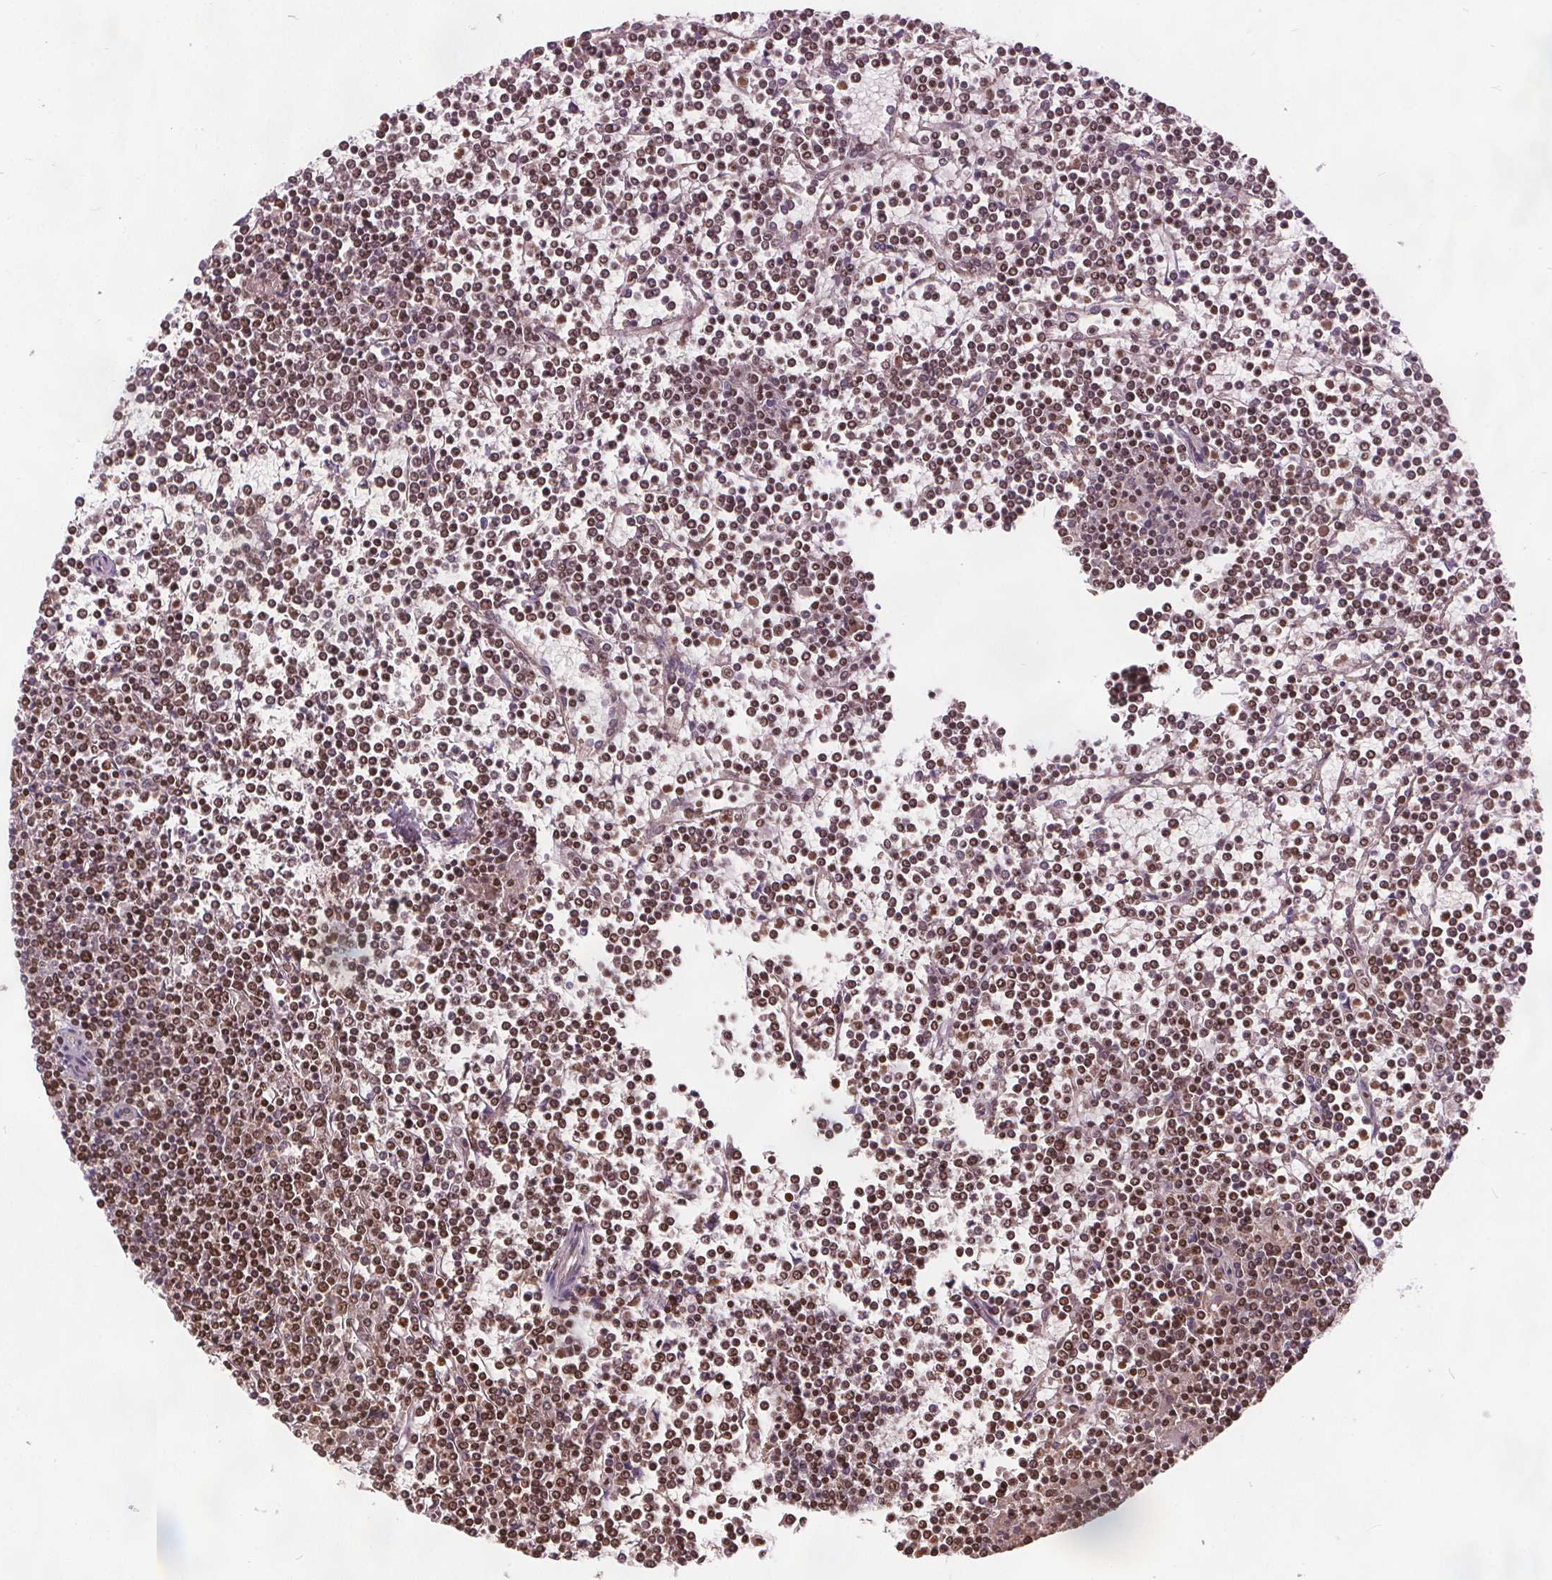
{"staining": {"intensity": "moderate", "quantity": ">75%", "location": "nuclear"}, "tissue": "lymphoma", "cell_type": "Tumor cells", "image_type": "cancer", "snomed": [{"axis": "morphology", "description": "Malignant lymphoma, non-Hodgkin's type, Low grade"}, {"axis": "topography", "description": "Spleen"}], "caption": "IHC micrograph of human malignant lymphoma, non-Hodgkin's type (low-grade) stained for a protein (brown), which demonstrates medium levels of moderate nuclear positivity in approximately >75% of tumor cells.", "gene": "ISLR2", "patient": {"sex": "female", "age": 19}}